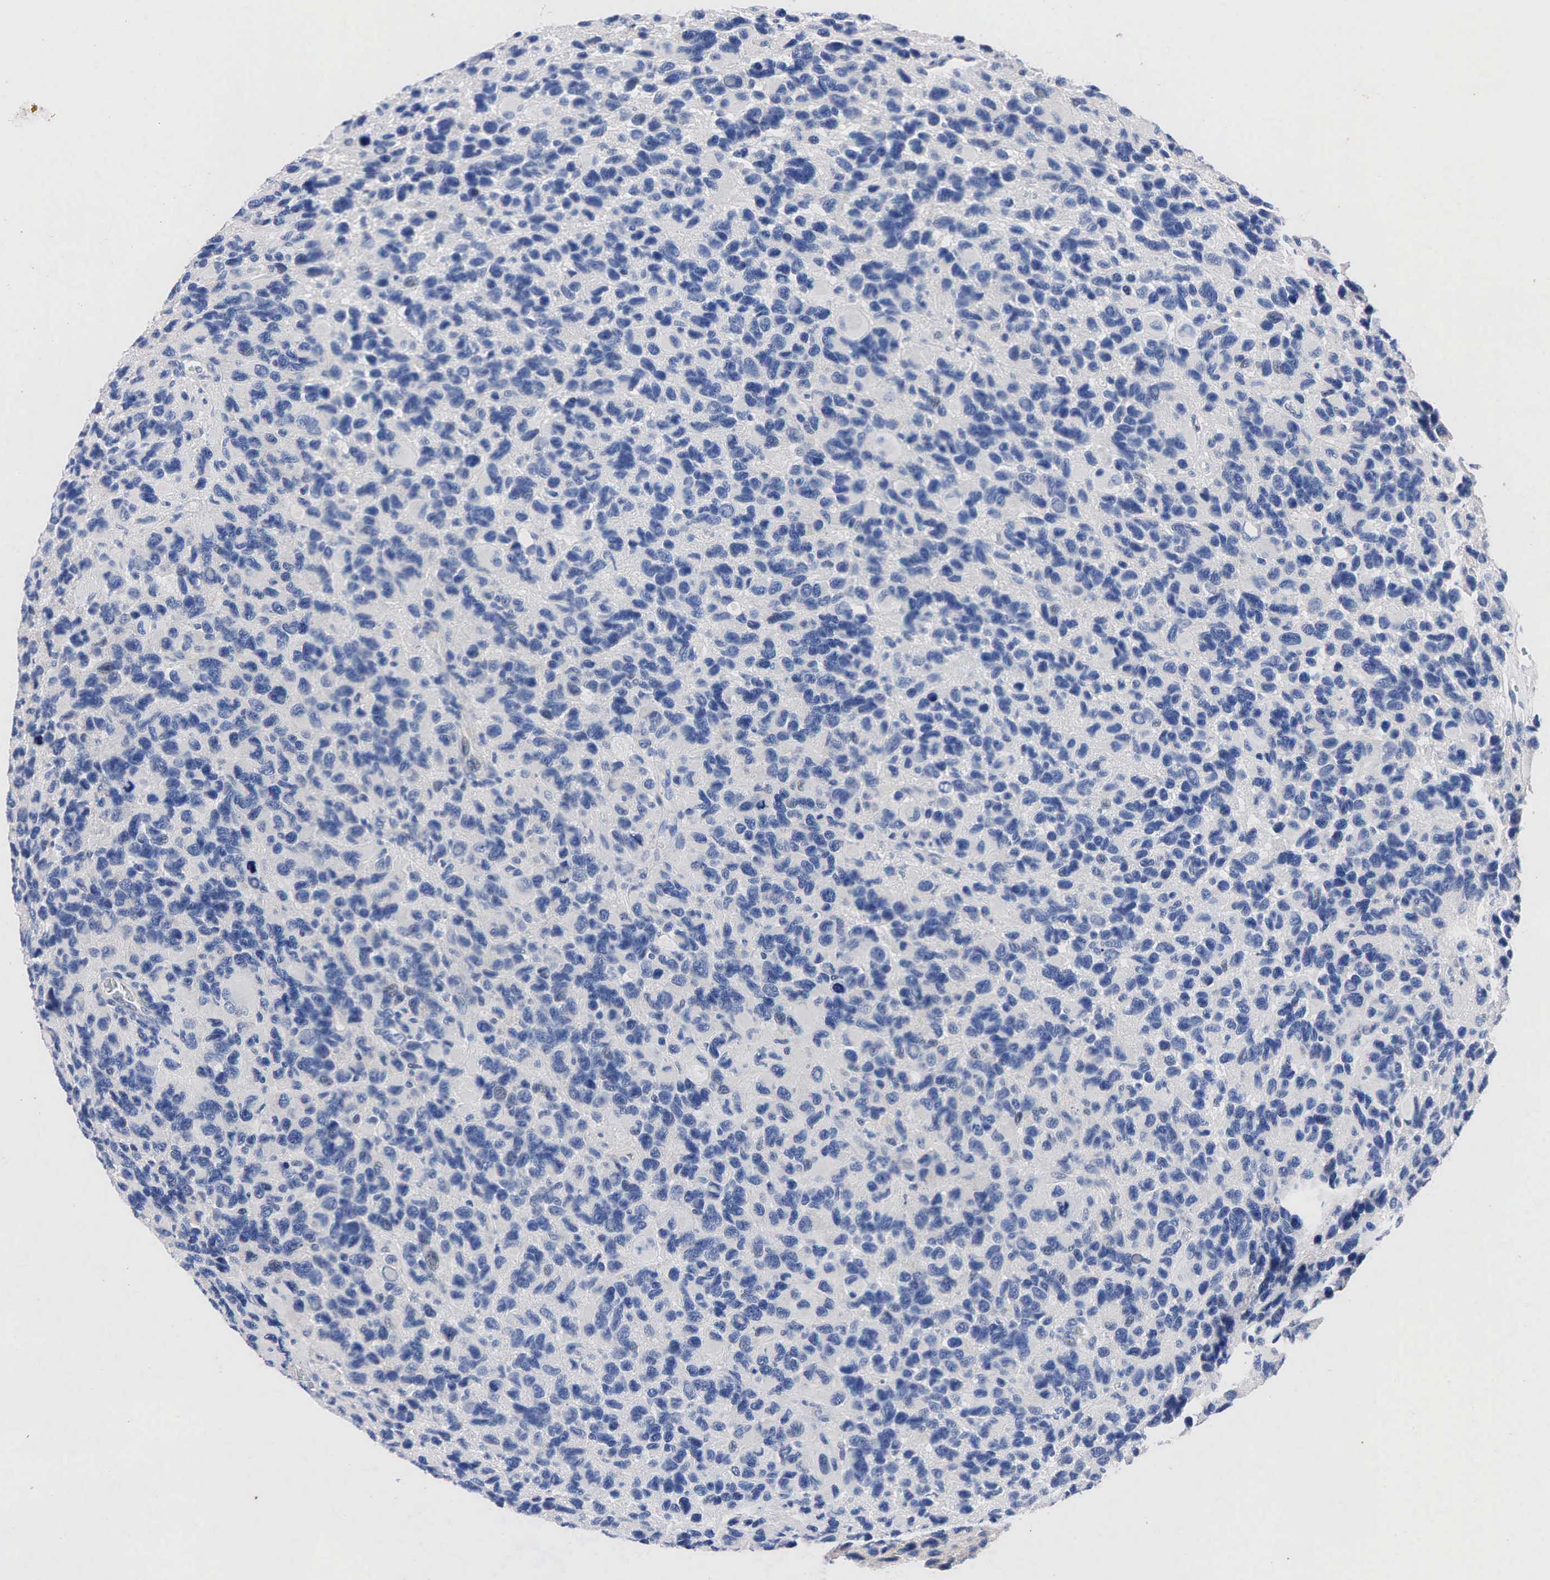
{"staining": {"intensity": "negative", "quantity": "none", "location": "none"}, "tissue": "glioma", "cell_type": "Tumor cells", "image_type": "cancer", "snomed": [{"axis": "morphology", "description": "Glioma, malignant, High grade"}, {"axis": "topography", "description": "Brain"}], "caption": "A high-resolution micrograph shows immunohistochemistry staining of malignant high-grade glioma, which exhibits no significant positivity in tumor cells.", "gene": "PGR", "patient": {"sex": "male", "age": 77}}